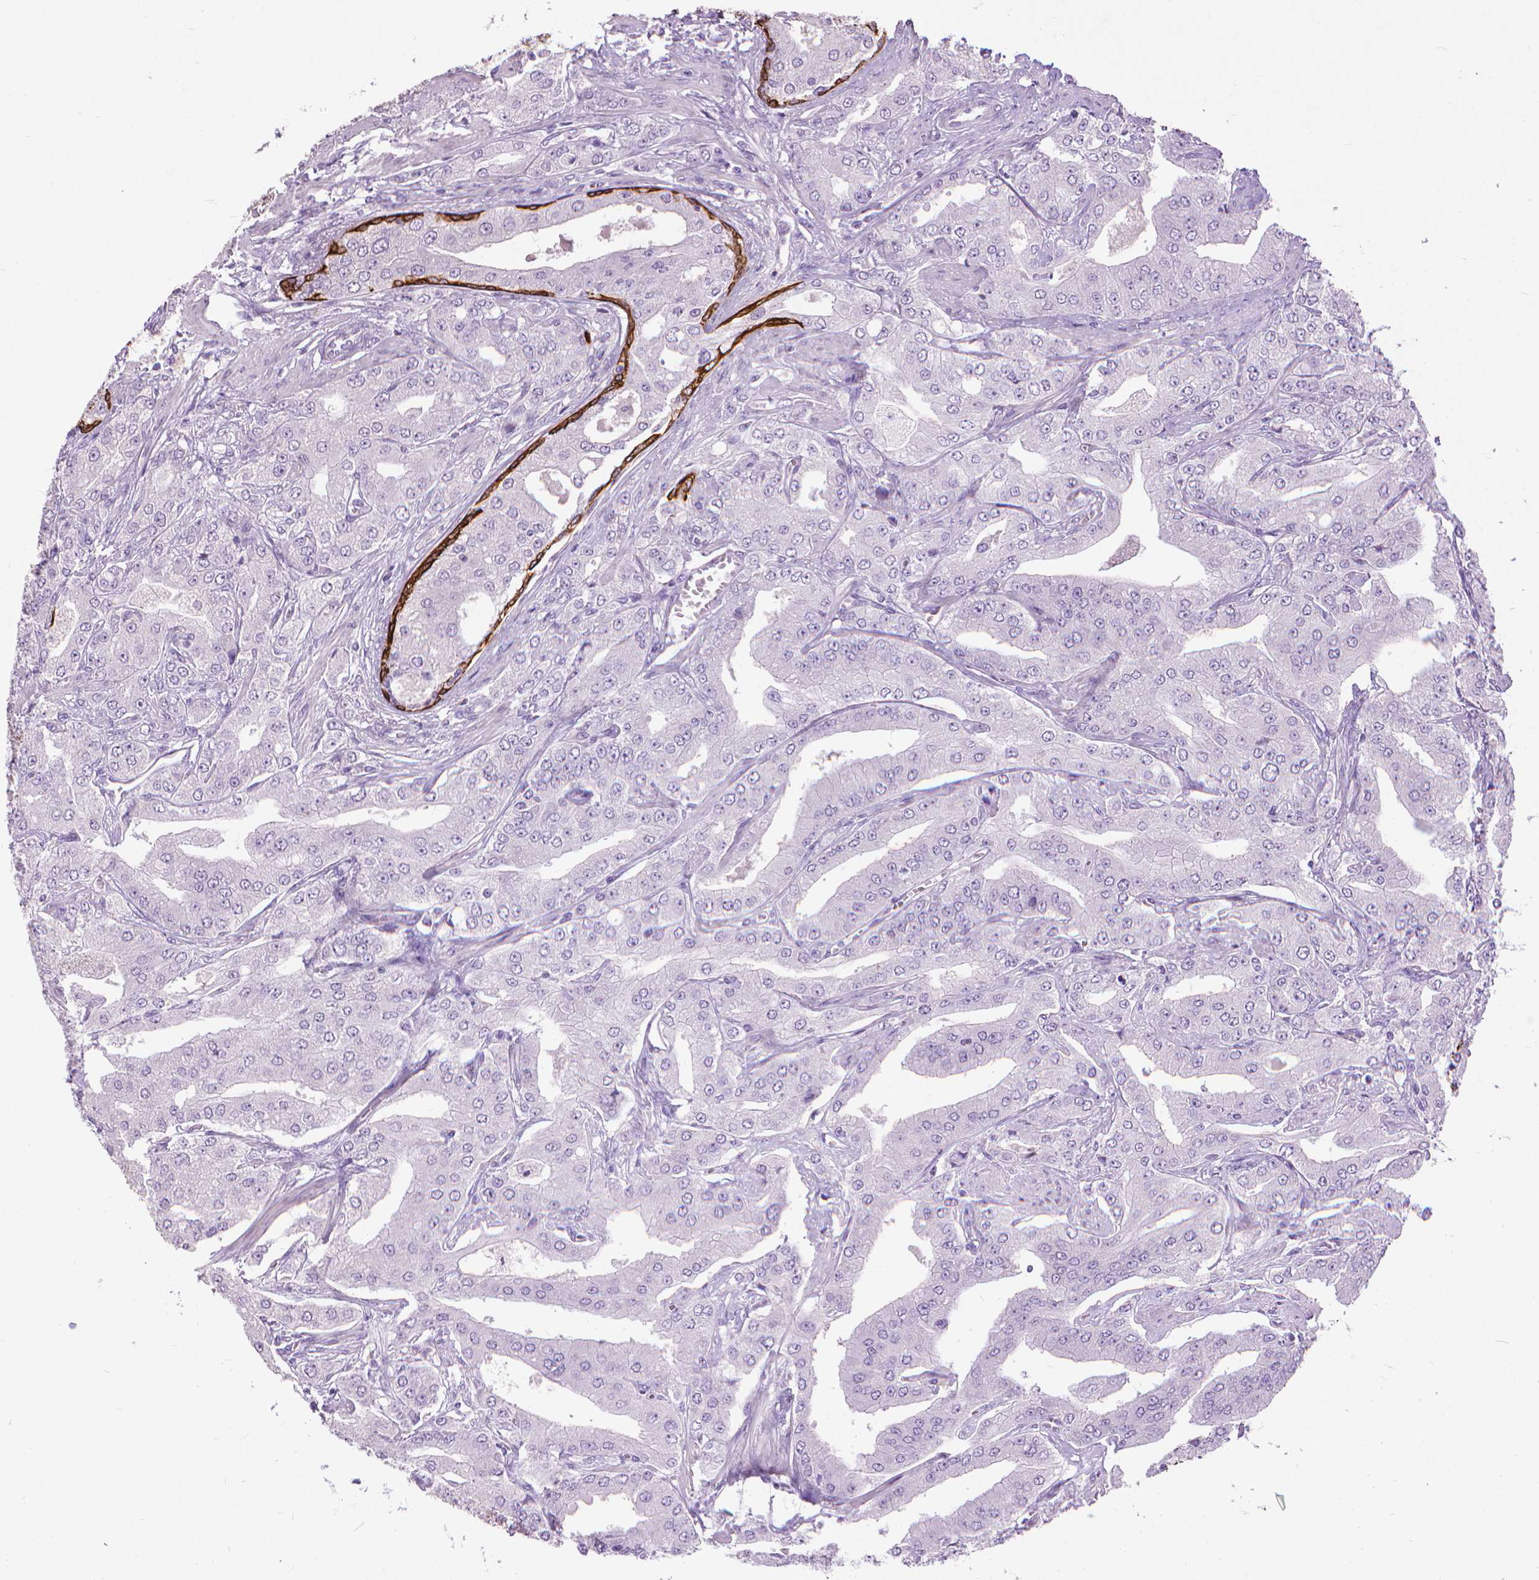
{"staining": {"intensity": "negative", "quantity": "none", "location": "none"}, "tissue": "prostate cancer", "cell_type": "Tumor cells", "image_type": "cancer", "snomed": [{"axis": "morphology", "description": "Adenocarcinoma, Low grade"}, {"axis": "topography", "description": "Prostate"}], "caption": "Tumor cells show no significant positivity in prostate low-grade adenocarcinoma.", "gene": "KRT5", "patient": {"sex": "male", "age": 60}}